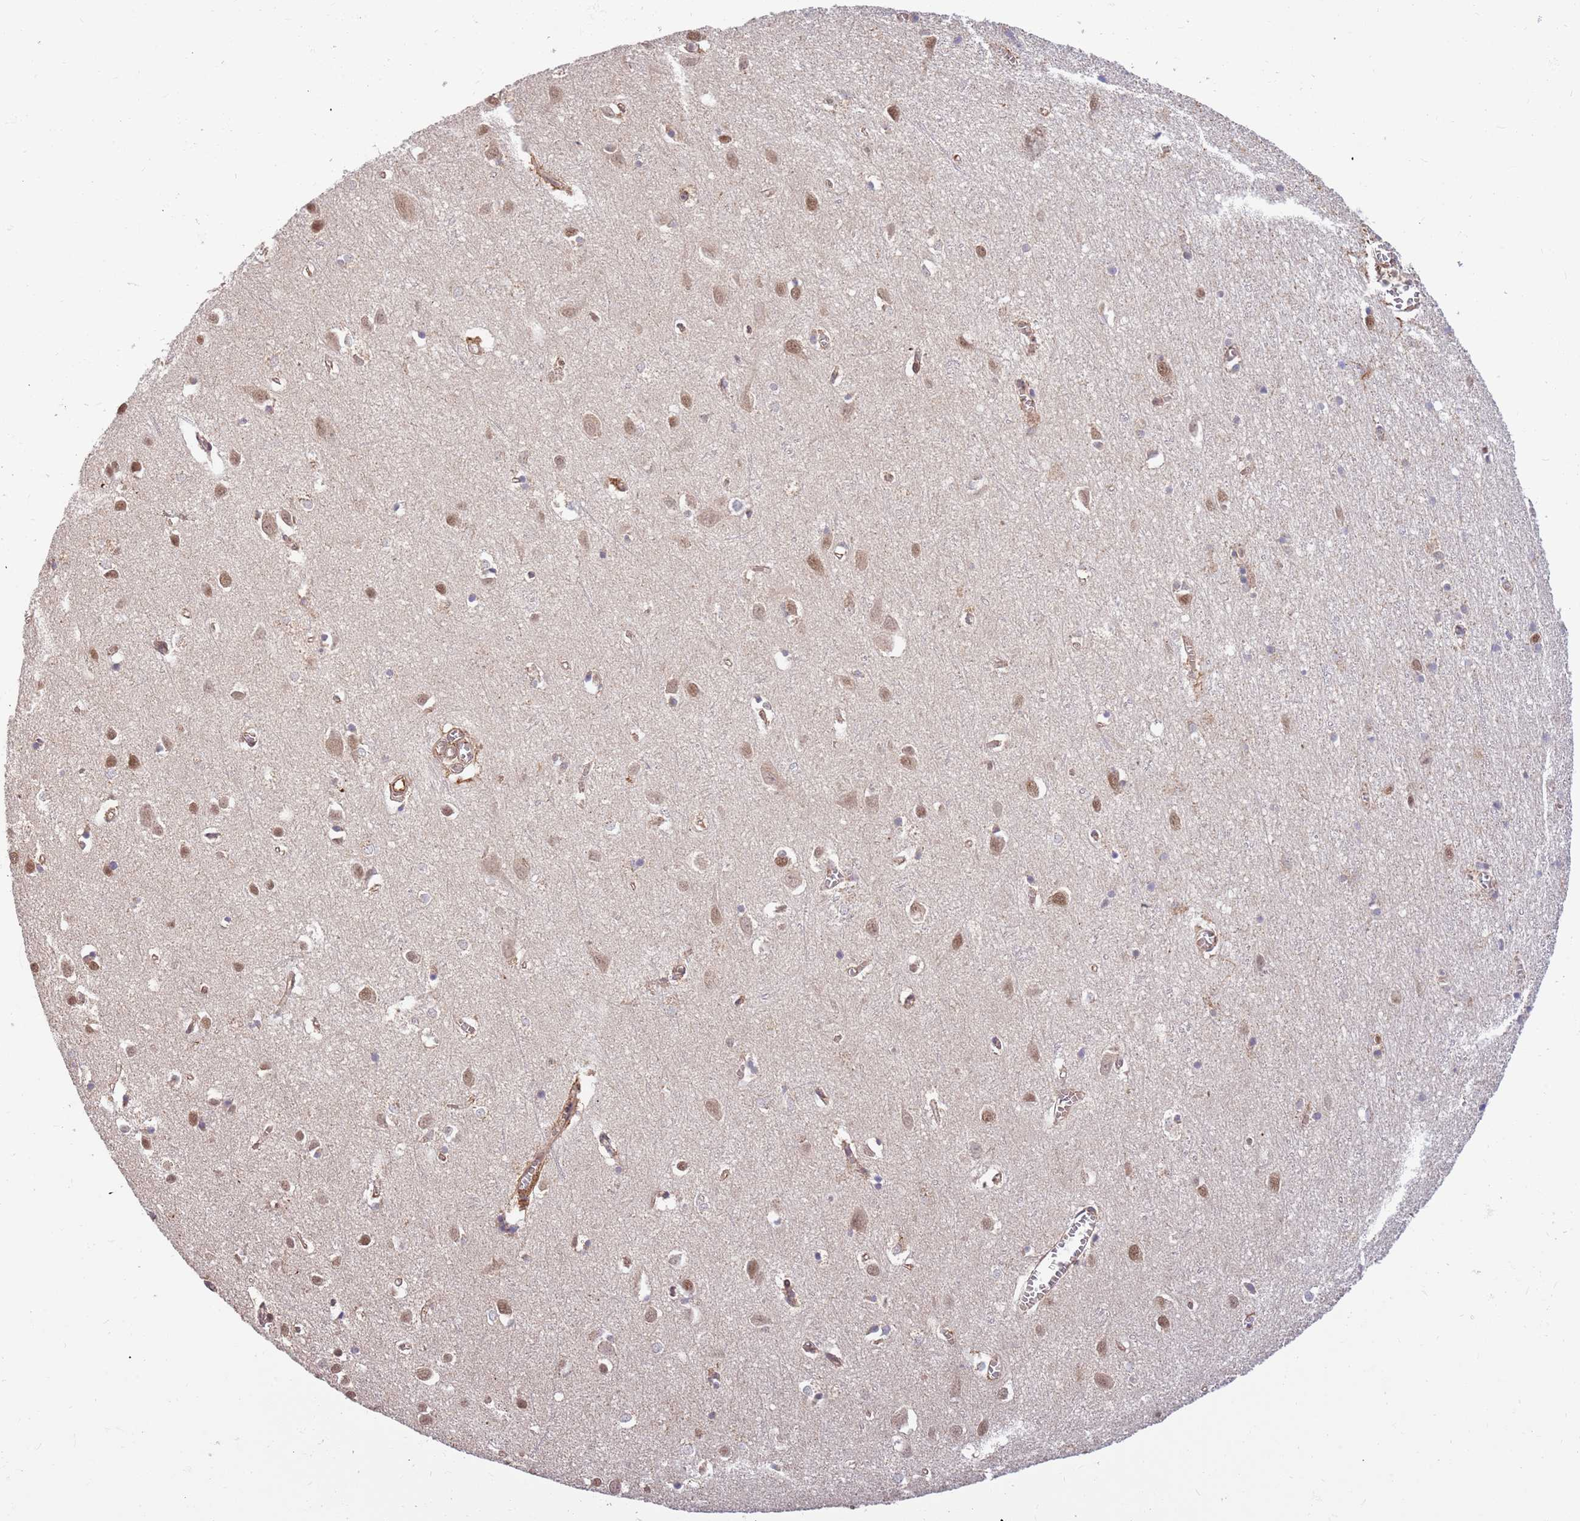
{"staining": {"intensity": "moderate", "quantity": "25%-75%", "location": "cytoplasmic/membranous"}, "tissue": "cerebral cortex", "cell_type": "Endothelial cells", "image_type": "normal", "snomed": [{"axis": "morphology", "description": "Normal tissue, NOS"}, {"axis": "topography", "description": "Cerebral cortex"}], "caption": "Unremarkable cerebral cortex demonstrates moderate cytoplasmic/membranous expression in about 25%-75% of endothelial cells, visualized by immunohistochemistry. The protein of interest is stained brown, and the nuclei are stained in blue (DAB IHC with brightfield microscopy, high magnification).", "gene": "HAUS3", "patient": {"sex": "female", "age": 64}}